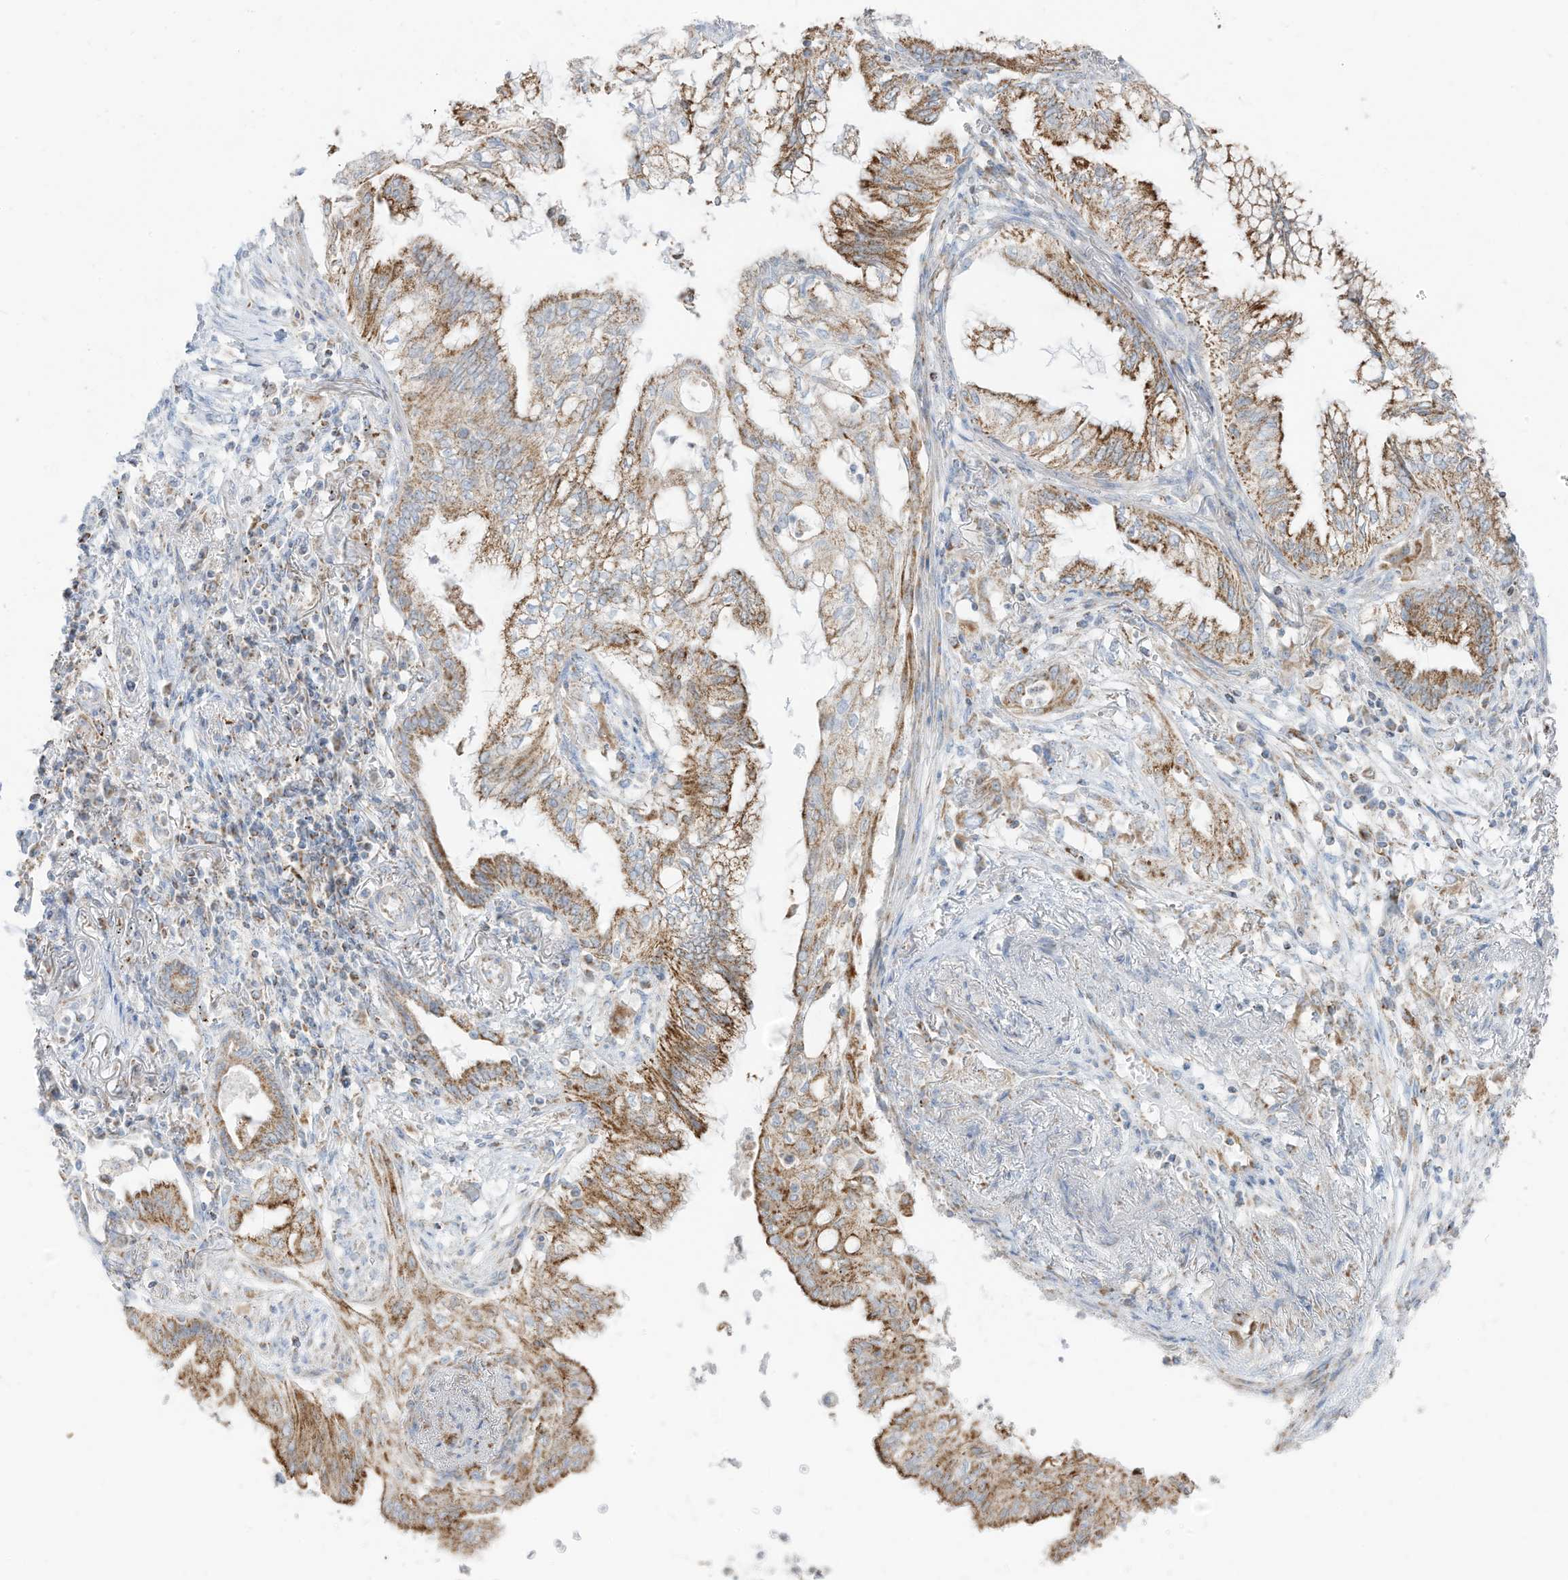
{"staining": {"intensity": "moderate", "quantity": ">75%", "location": "cytoplasmic/membranous"}, "tissue": "lung cancer", "cell_type": "Tumor cells", "image_type": "cancer", "snomed": [{"axis": "morphology", "description": "Adenocarcinoma, NOS"}, {"axis": "topography", "description": "Lung"}], "caption": "Immunohistochemistry (IHC) (DAB) staining of human lung cancer displays moderate cytoplasmic/membranous protein staining in about >75% of tumor cells.", "gene": "ETHE1", "patient": {"sex": "female", "age": 70}}